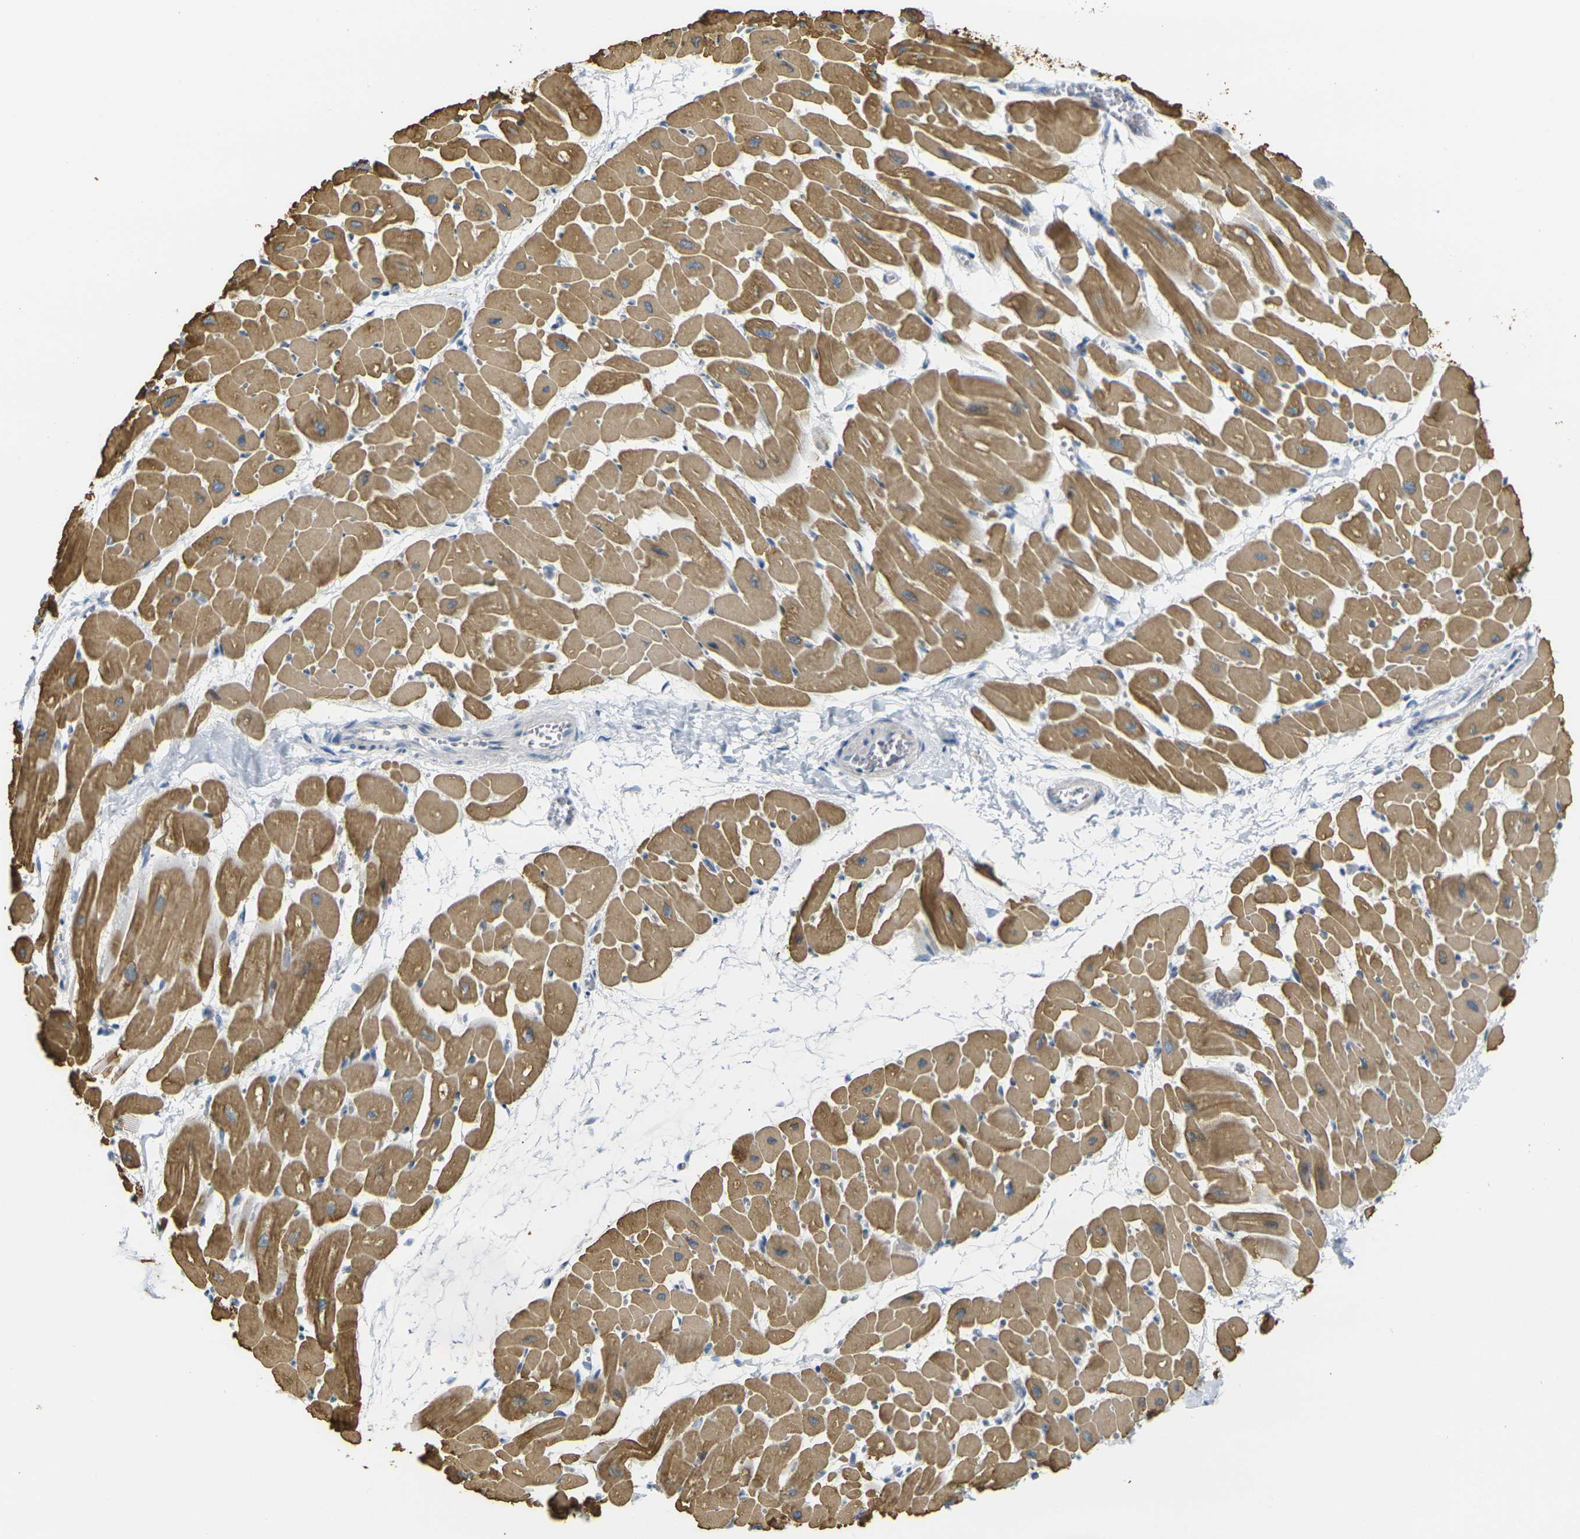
{"staining": {"intensity": "moderate", "quantity": ">75%", "location": "cytoplasmic/membranous"}, "tissue": "heart muscle", "cell_type": "Cardiomyocytes", "image_type": "normal", "snomed": [{"axis": "morphology", "description": "Normal tissue, NOS"}, {"axis": "topography", "description": "Heart"}], "caption": "An IHC micrograph of benign tissue is shown. Protein staining in brown labels moderate cytoplasmic/membranous positivity in heart muscle within cardiomyocytes.", "gene": "PARD6B", "patient": {"sex": "male", "age": 45}}